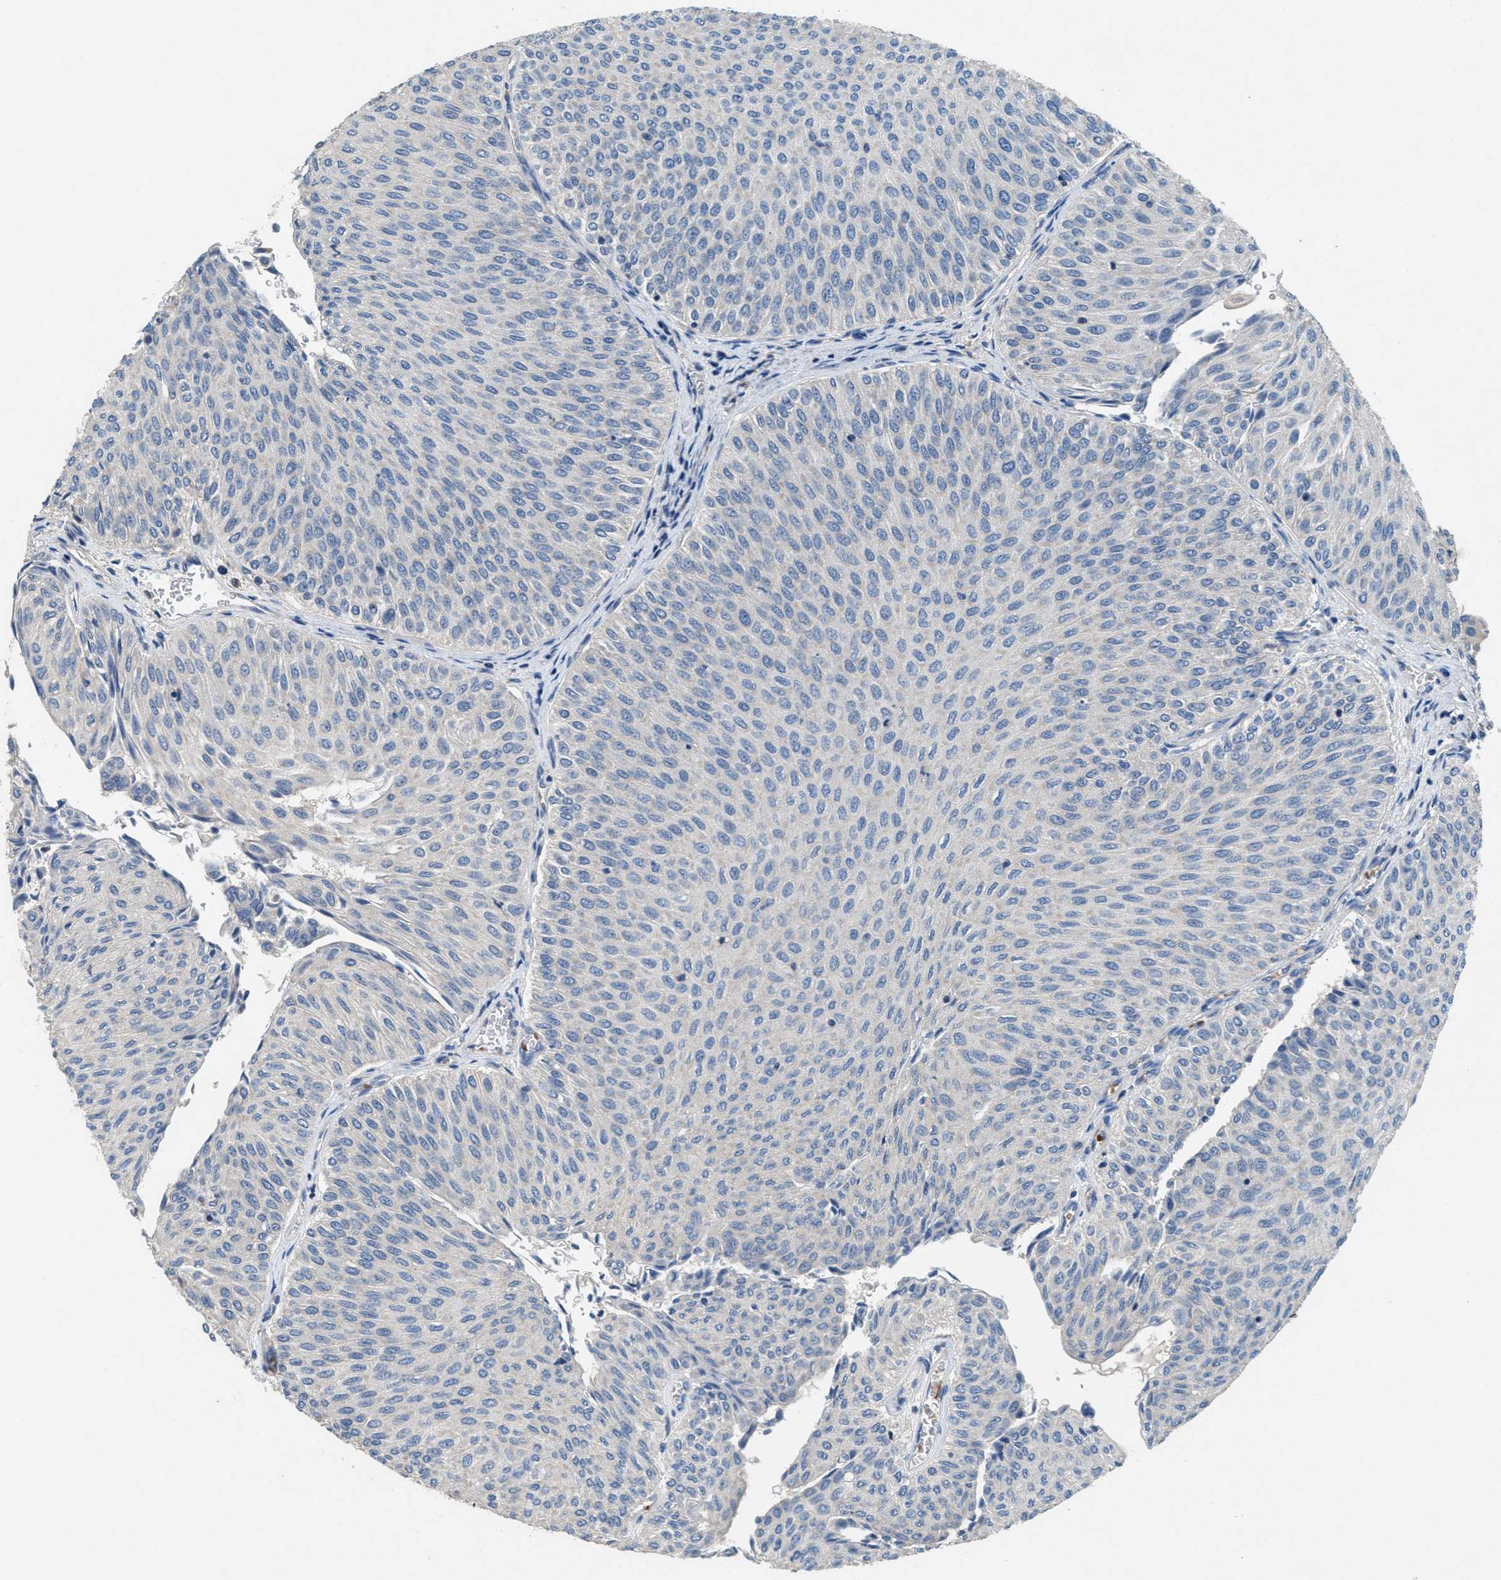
{"staining": {"intensity": "negative", "quantity": "none", "location": "none"}, "tissue": "urothelial cancer", "cell_type": "Tumor cells", "image_type": "cancer", "snomed": [{"axis": "morphology", "description": "Urothelial carcinoma, Low grade"}, {"axis": "topography", "description": "Urinary bladder"}], "caption": "This image is of low-grade urothelial carcinoma stained with immunohistochemistry to label a protein in brown with the nuclei are counter-stained blue. There is no positivity in tumor cells.", "gene": "DGKE", "patient": {"sex": "male", "age": 78}}